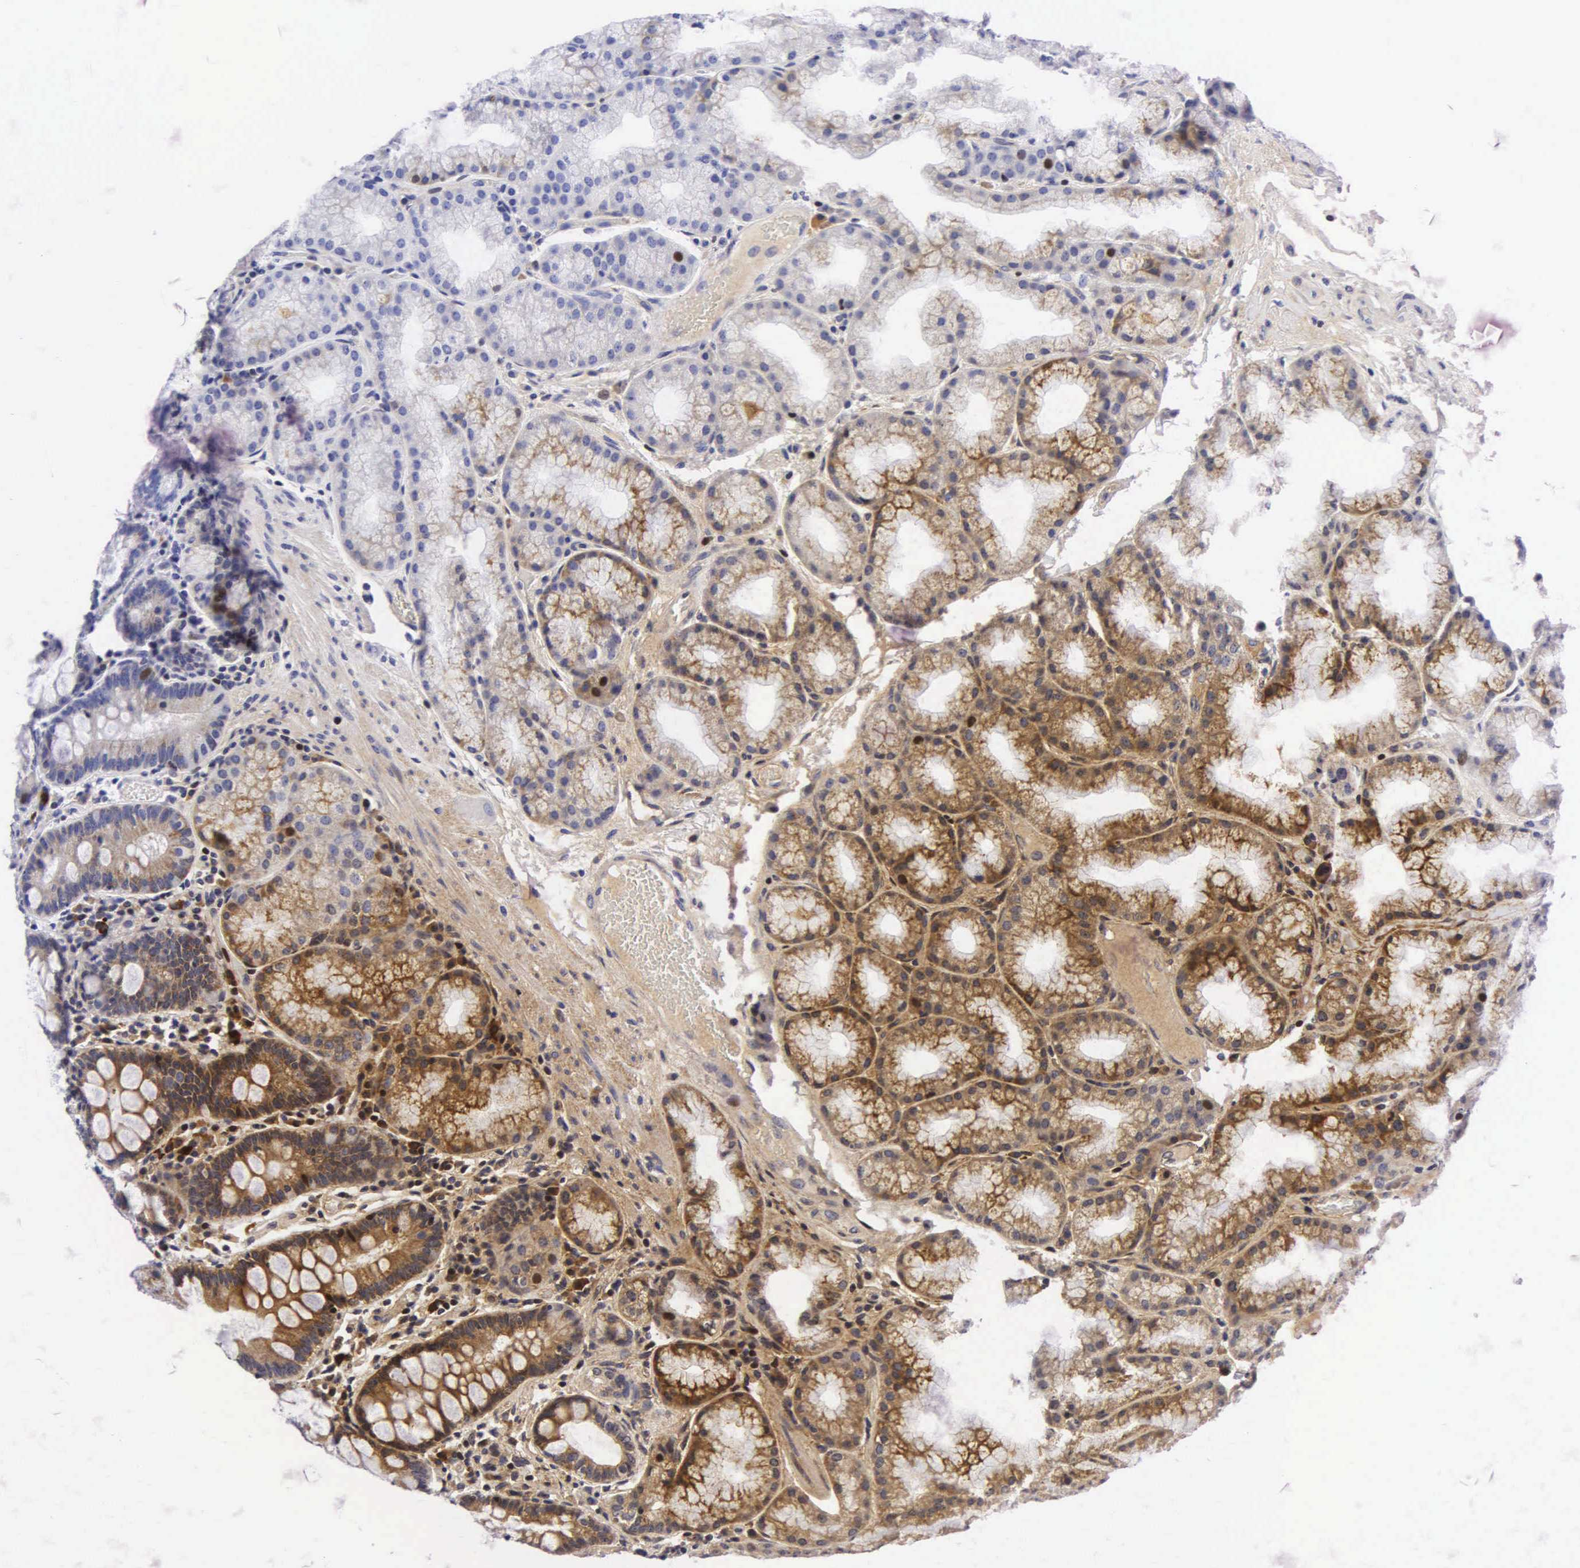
{"staining": {"intensity": "weak", "quantity": "<25%", "location": "cytoplasmic/membranous"}, "tissue": "duodenum", "cell_type": "Glandular cells", "image_type": "normal", "snomed": [{"axis": "morphology", "description": "Normal tissue, NOS"}, {"axis": "topography", "description": "Duodenum"}], "caption": "IHC image of normal duodenum: duodenum stained with DAB shows no significant protein staining in glandular cells.", "gene": "NKX2", "patient": {"sex": "female", "age": 43}}